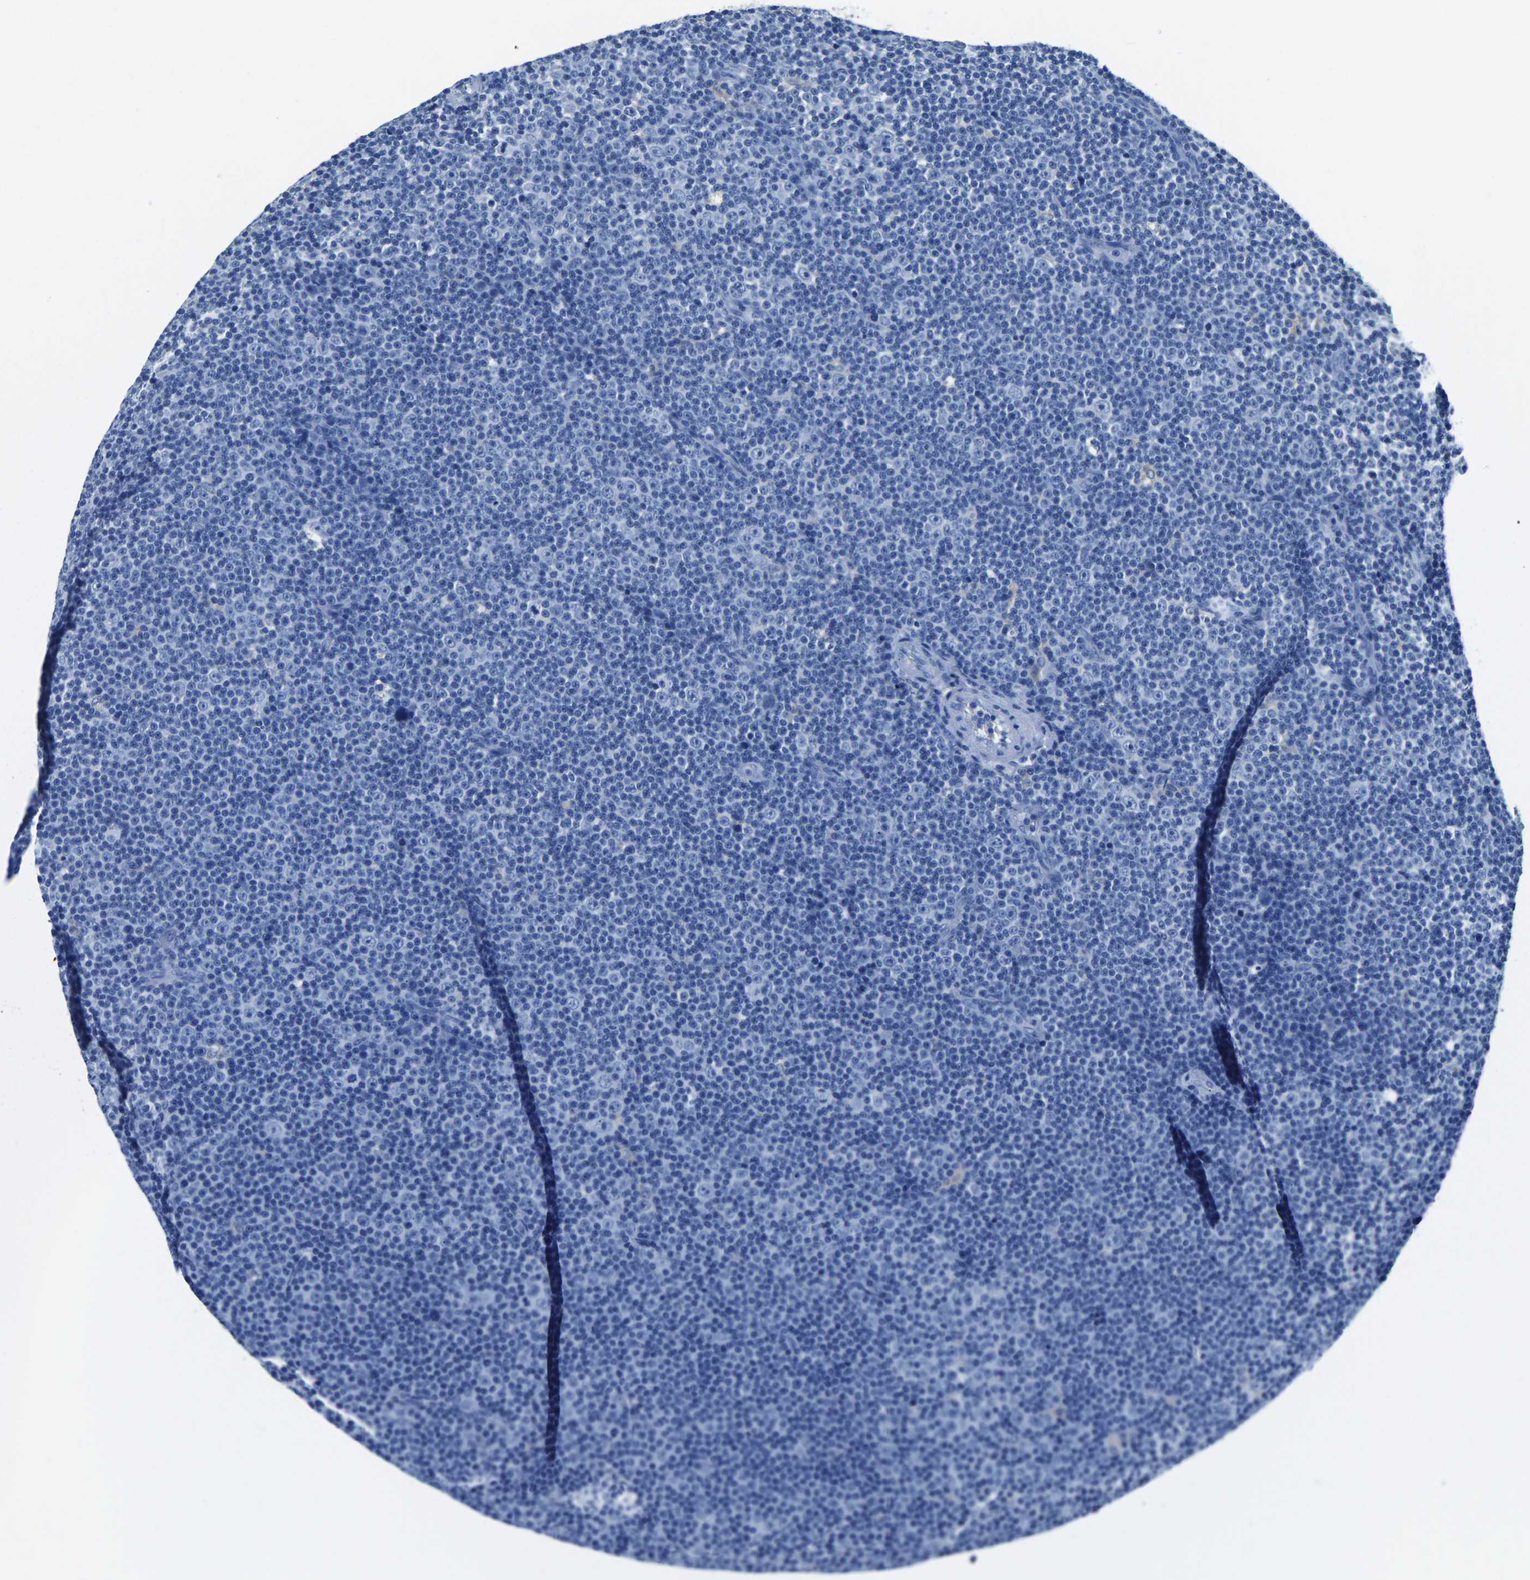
{"staining": {"intensity": "negative", "quantity": "none", "location": "none"}, "tissue": "lymphoma", "cell_type": "Tumor cells", "image_type": "cancer", "snomed": [{"axis": "morphology", "description": "Malignant lymphoma, non-Hodgkin's type, Low grade"}, {"axis": "topography", "description": "Lymph node"}], "caption": "Immunohistochemistry micrograph of neoplastic tissue: lymphoma stained with DAB exhibits no significant protein expression in tumor cells.", "gene": "ZDHHC13", "patient": {"sex": "female", "age": 67}}